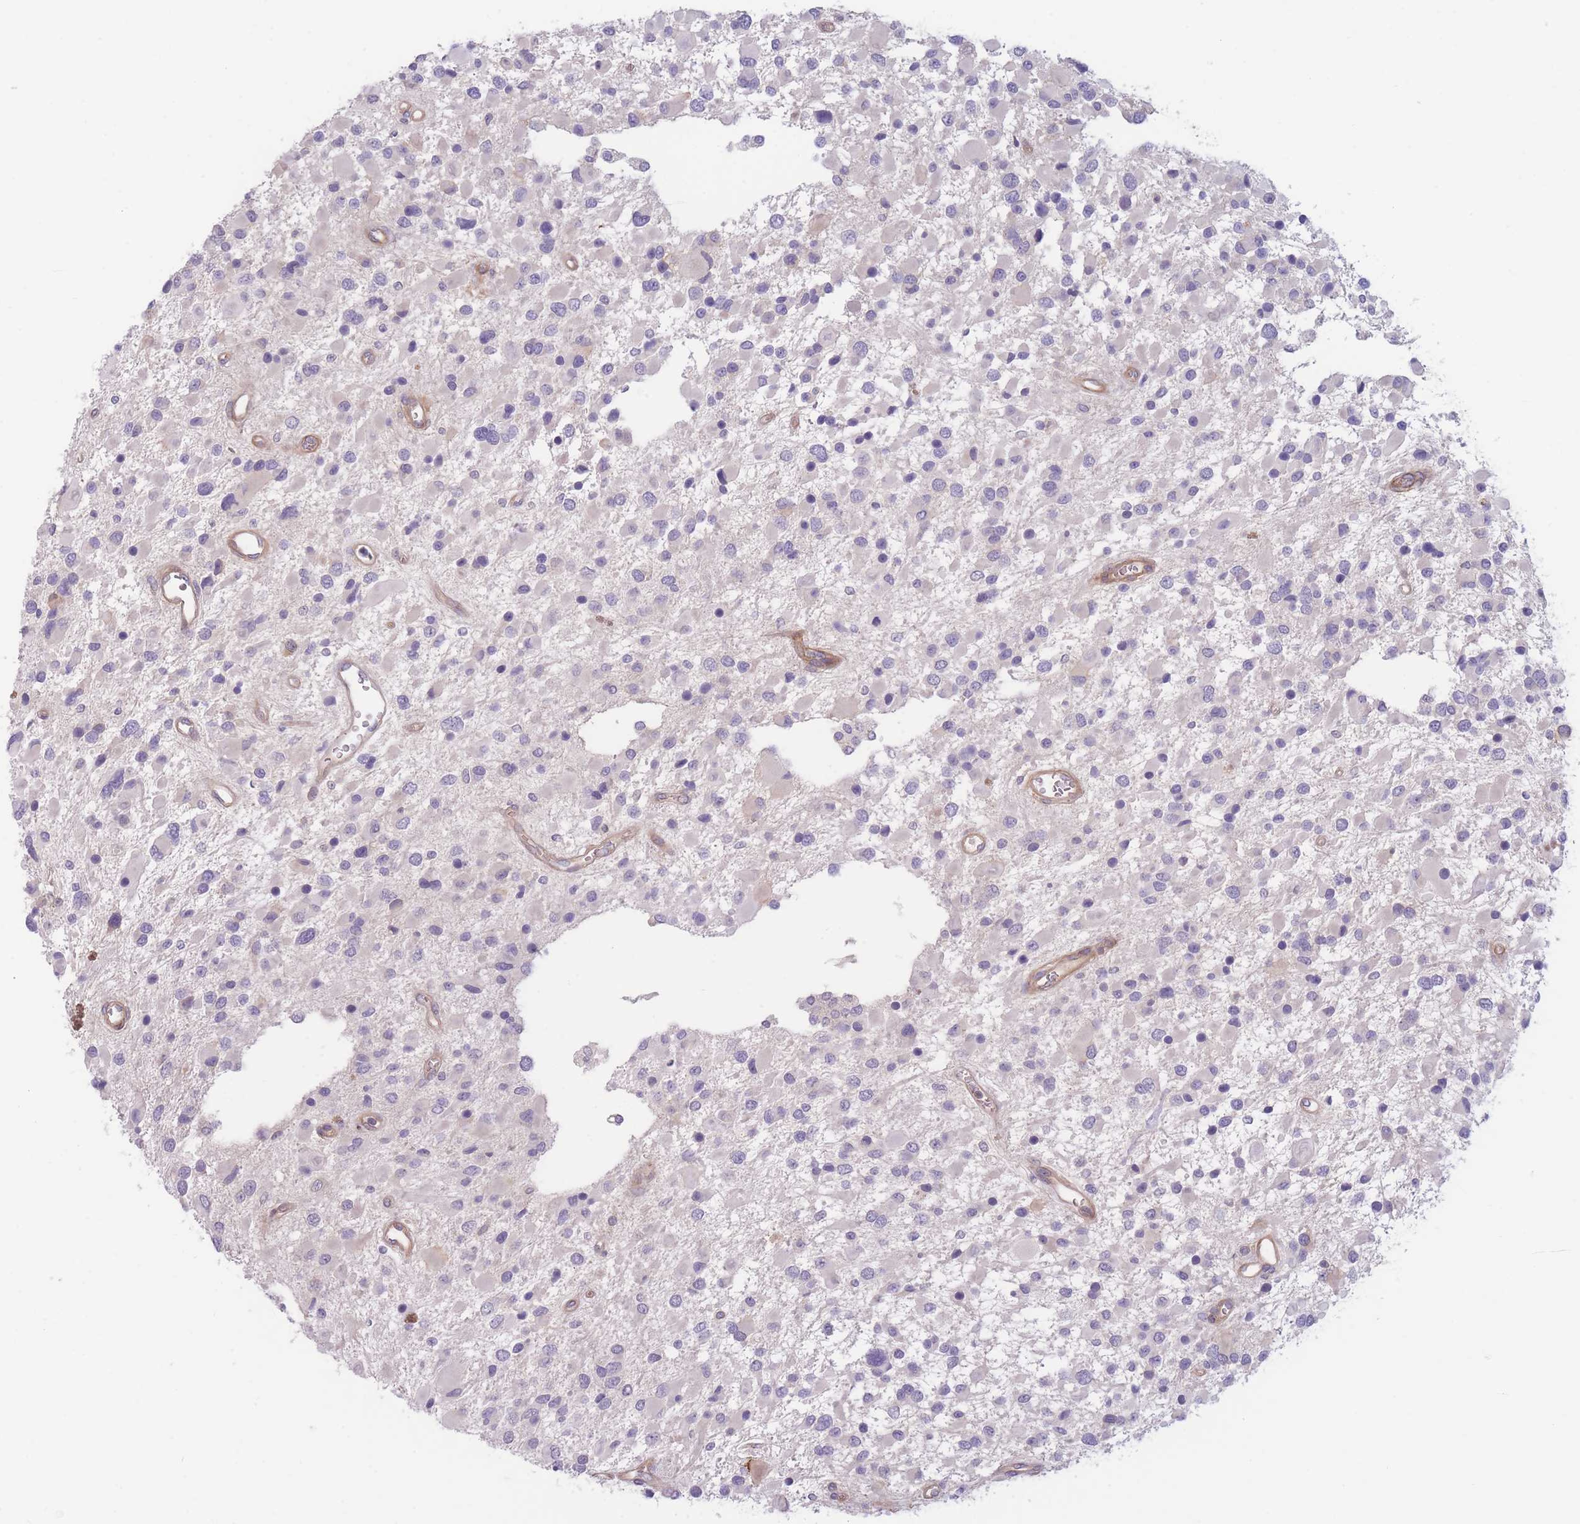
{"staining": {"intensity": "negative", "quantity": "none", "location": "none"}, "tissue": "glioma", "cell_type": "Tumor cells", "image_type": "cancer", "snomed": [{"axis": "morphology", "description": "Glioma, malignant, High grade"}, {"axis": "topography", "description": "Brain"}], "caption": "DAB (3,3'-diaminobenzidine) immunohistochemical staining of malignant high-grade glioma displays no significant positivity in tumor cells.", "gene": "WDR93", "patient": {"sex": "male", "age": 53}}